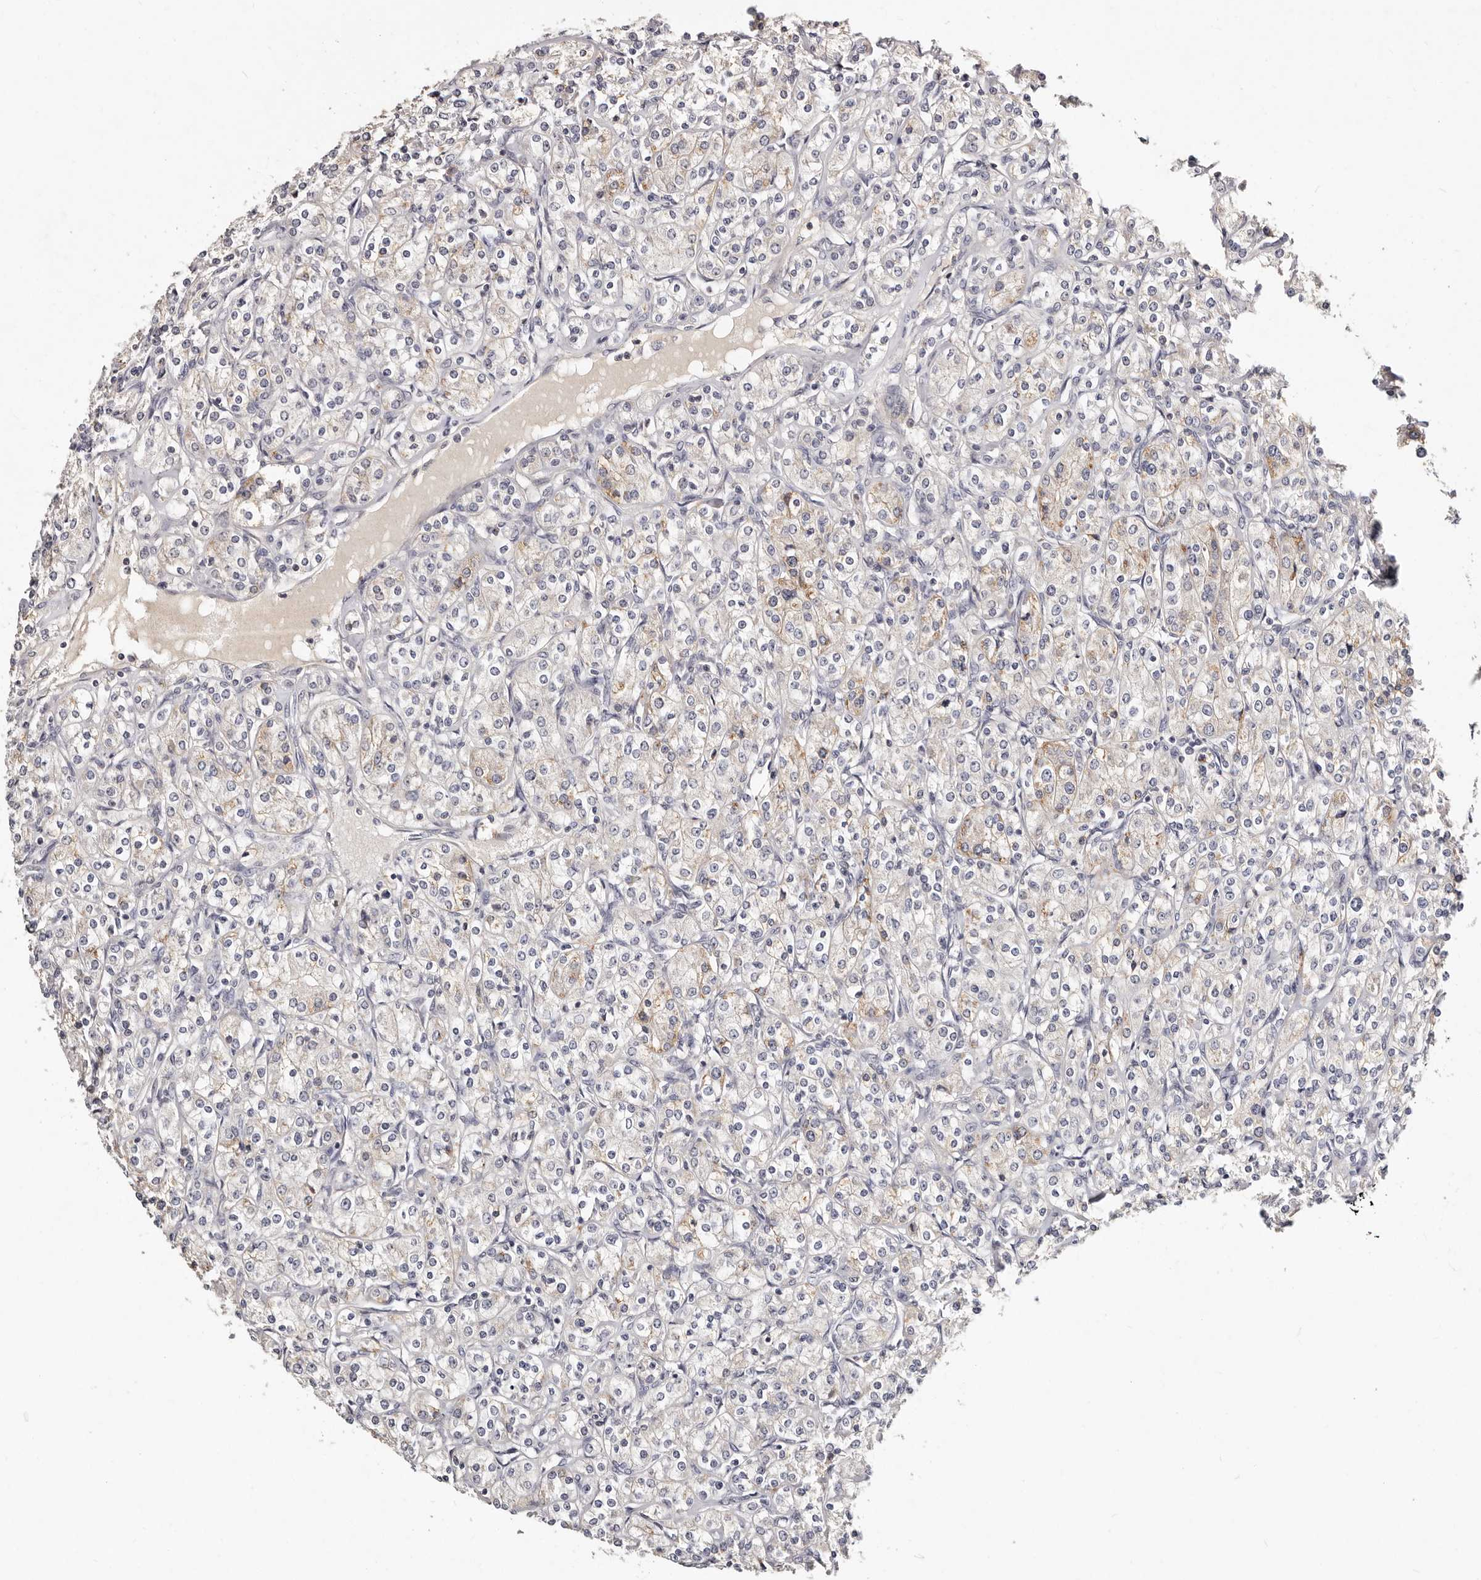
{"staining": {"intensity": "weak", "quantity": "<25%", "location": "cytoplasmic/membranous"}, "tissue": "renal cancer", "cell_type": "Tumor cells", "image_type": "cancer", "snomed": [{"axis": "morphology", "description": "Adenocarcinoma, NOS"}, {"axis": "topography", "description": "Kidney"}], "caption": "DAB immunohistochemical staining of human adenocarcinoma (renal) displays no significant positivity in tumor cells.", "gene": "MRPS33", "patient": {"sex": "male", "age": 77}}